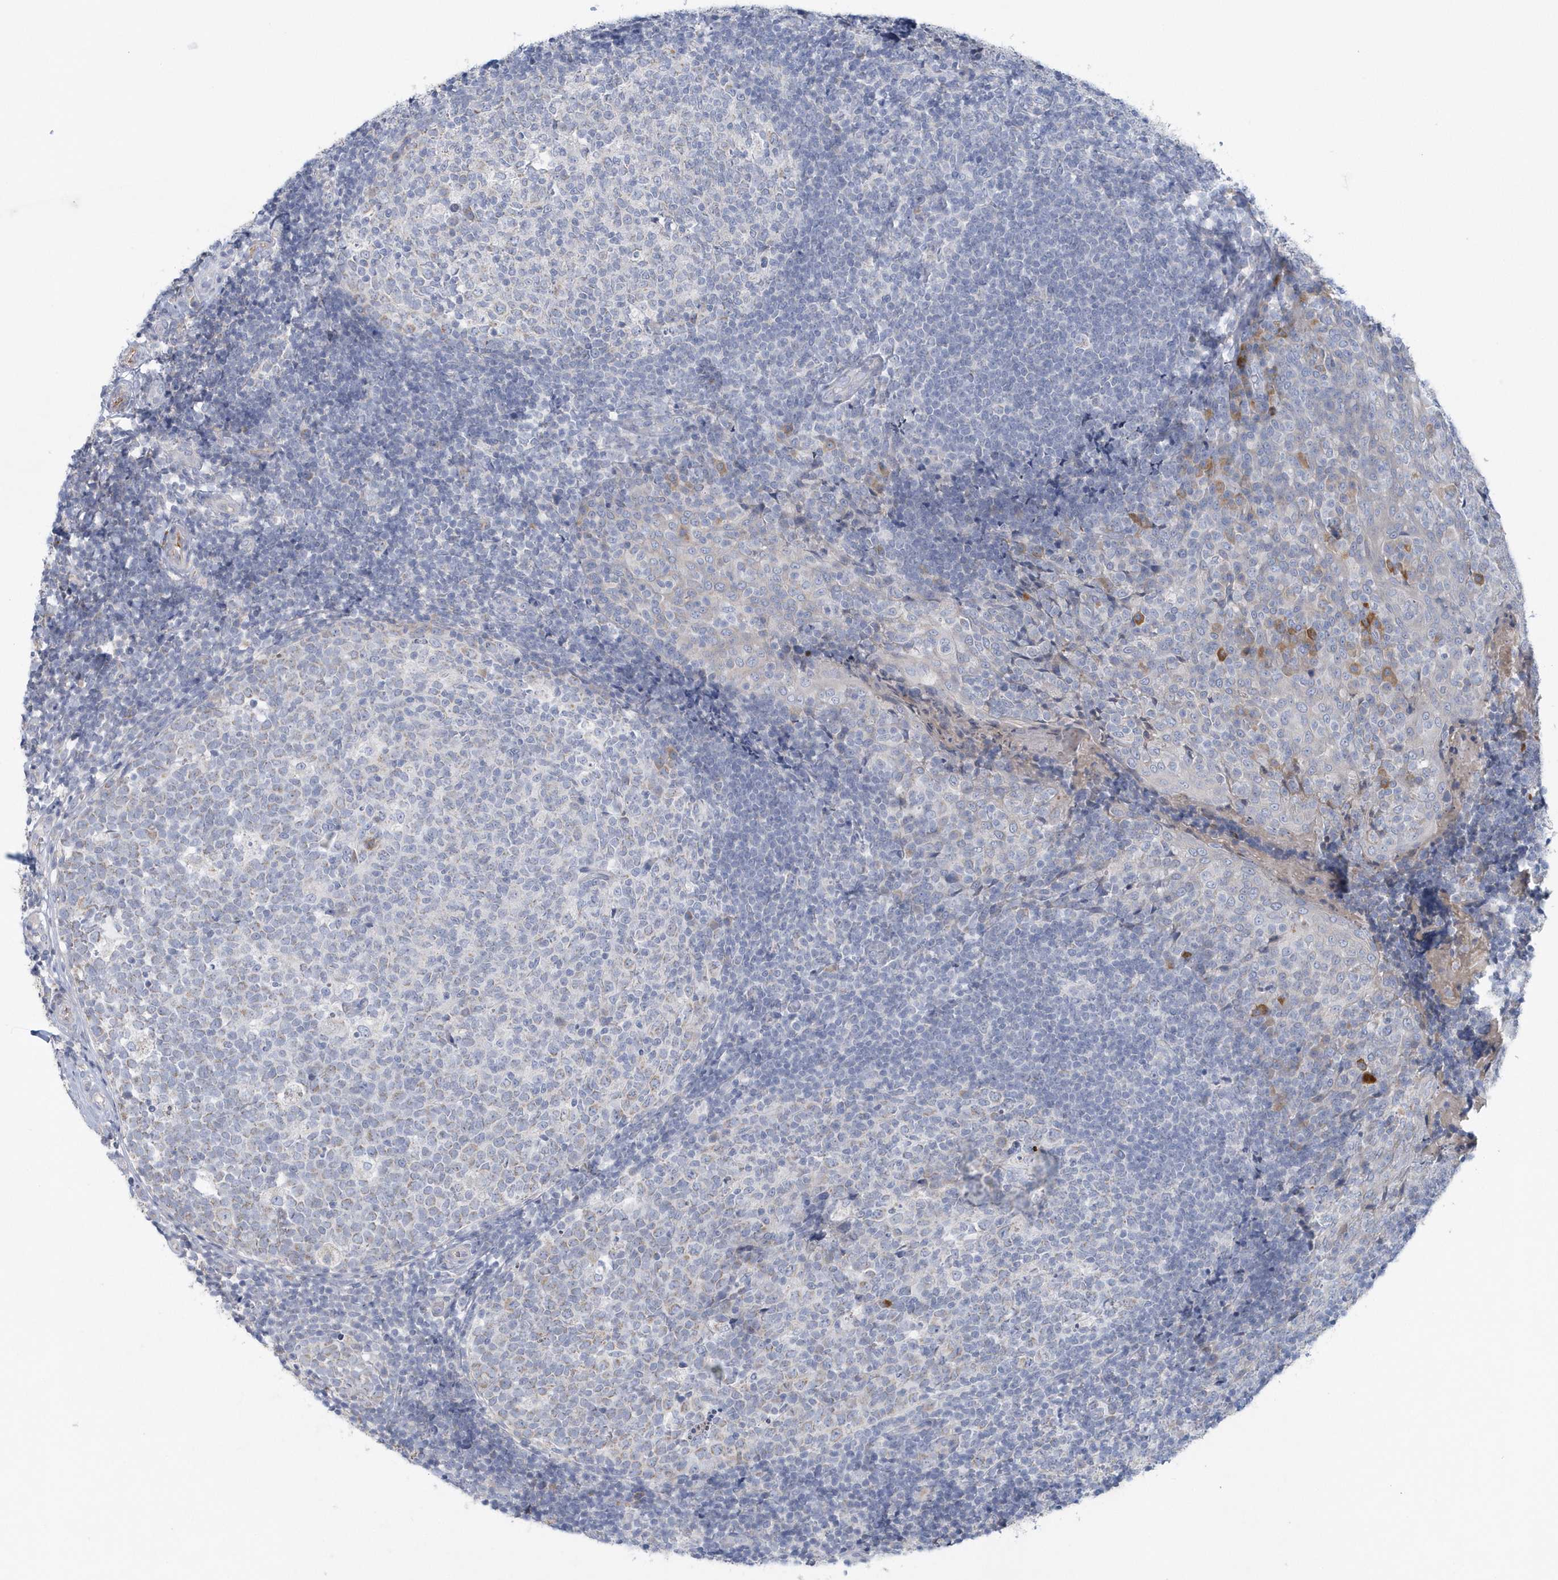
{"staining": {"intensity": "negative", "quantity": "none", "location": "none"}, "tissue": "tonsil", "cell_type": "Germinal center cells", "image_type": "normal", "snomed": [{"axis": "morphology", "description": "Normal tissue, NOS"}, {"axis": "topography", "description": "Tonsil"}], "caption": "Photomicrograph shows no significant protein staining in germinal center cells of normal tonsil. The staining was performed using DAB (3,3'-diaminobenzidine) to visualize the protein expression in brown, while the nuclei were stained in blue with hematoxylin (Magnification: 20x).", "gene": "SPATA18", "patient": {"sex": "female", "age": 19}}